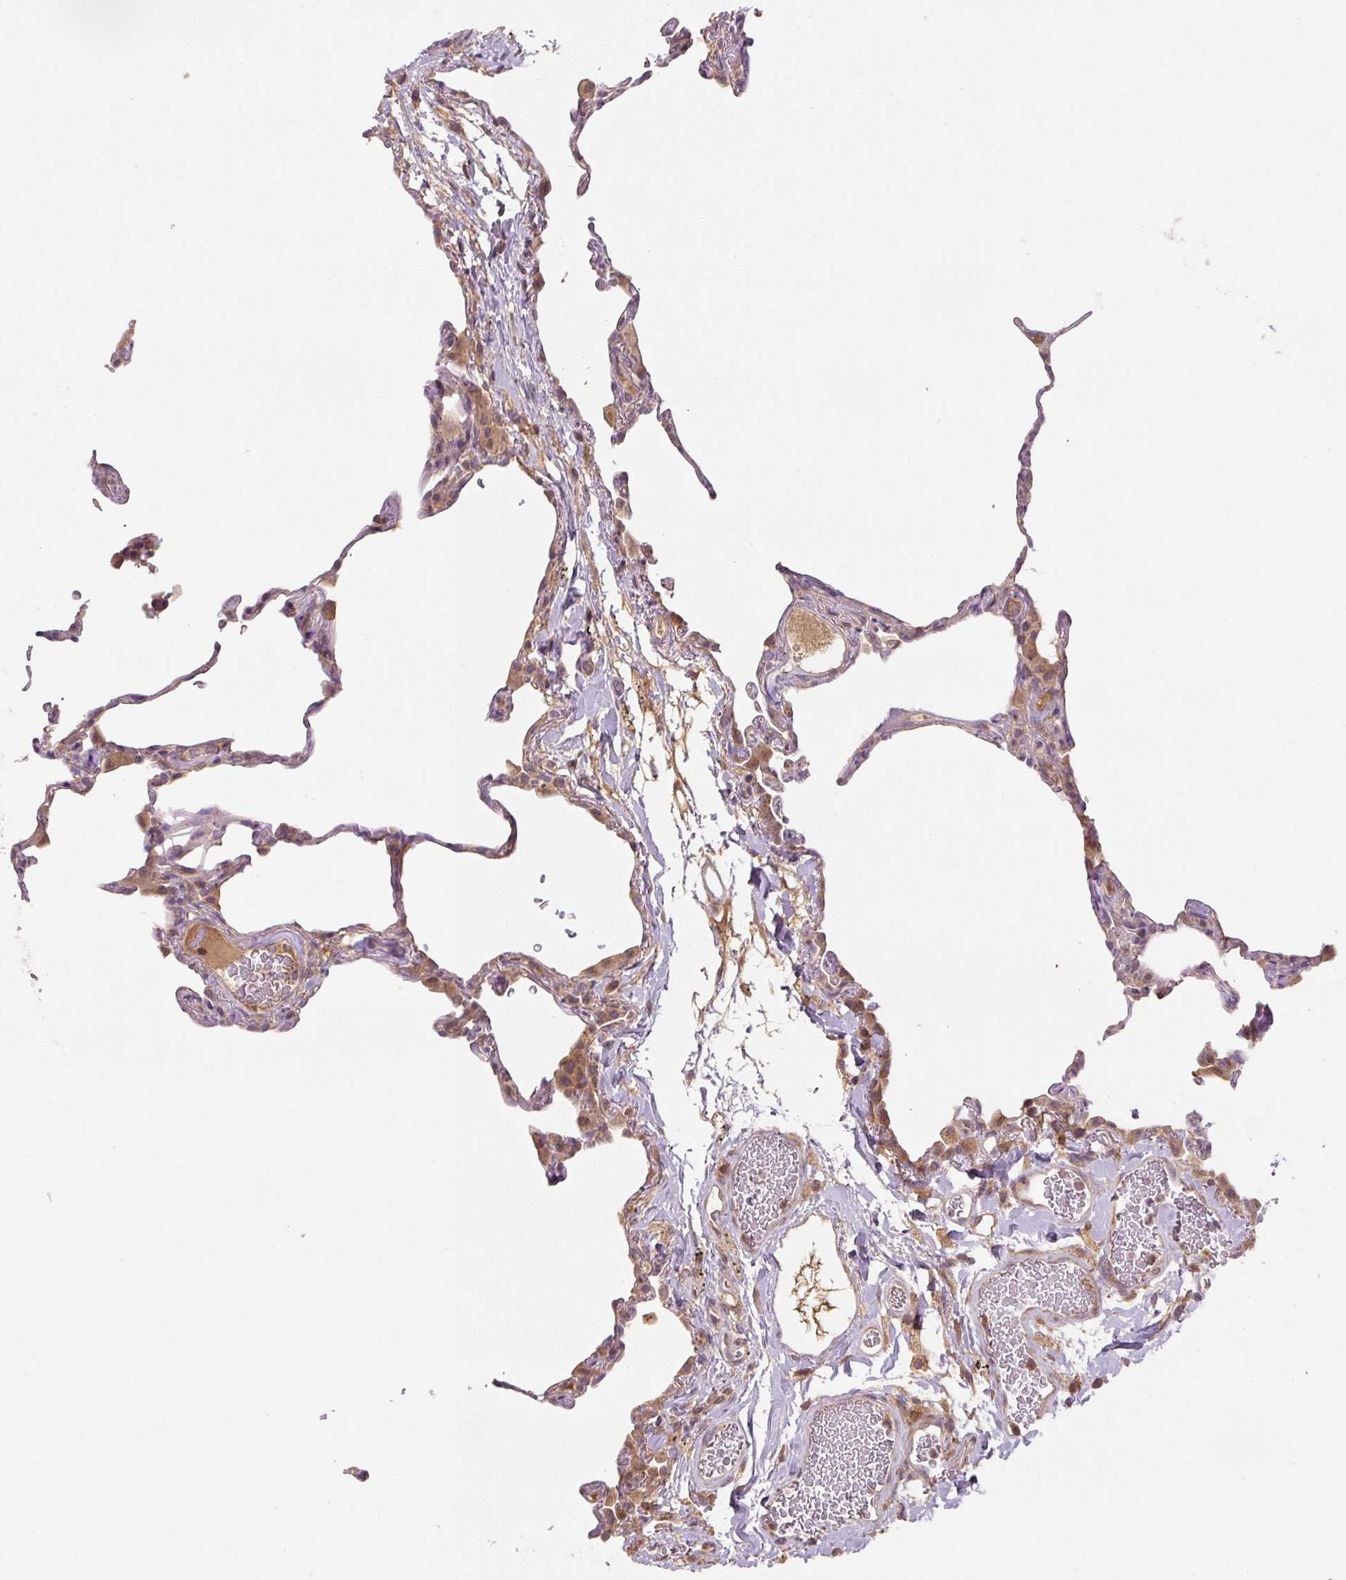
{"staining": {"intensity": "moderate", "quantity": "<25%", "location": "cytoplasmic/membranous"}, "tissue": "lung", "cell_type": "Alveolar cells", "image_type": "normal", "snomed": [{"axis": "morphology", "description": "Normal tissue, NOS"}, {"axis": "topography", "description": "Lung"}], "caption": "Immunohistochemical staining of unremarkable lung displays <25% levels of moderate cytoplasmic/membranous protein staining in approximately <25% of alveolar cells. (IHC, brightfield microscopy, high magnification).", "gene": "C2orf73", "patient": {"sex": "female", "age": 57}}